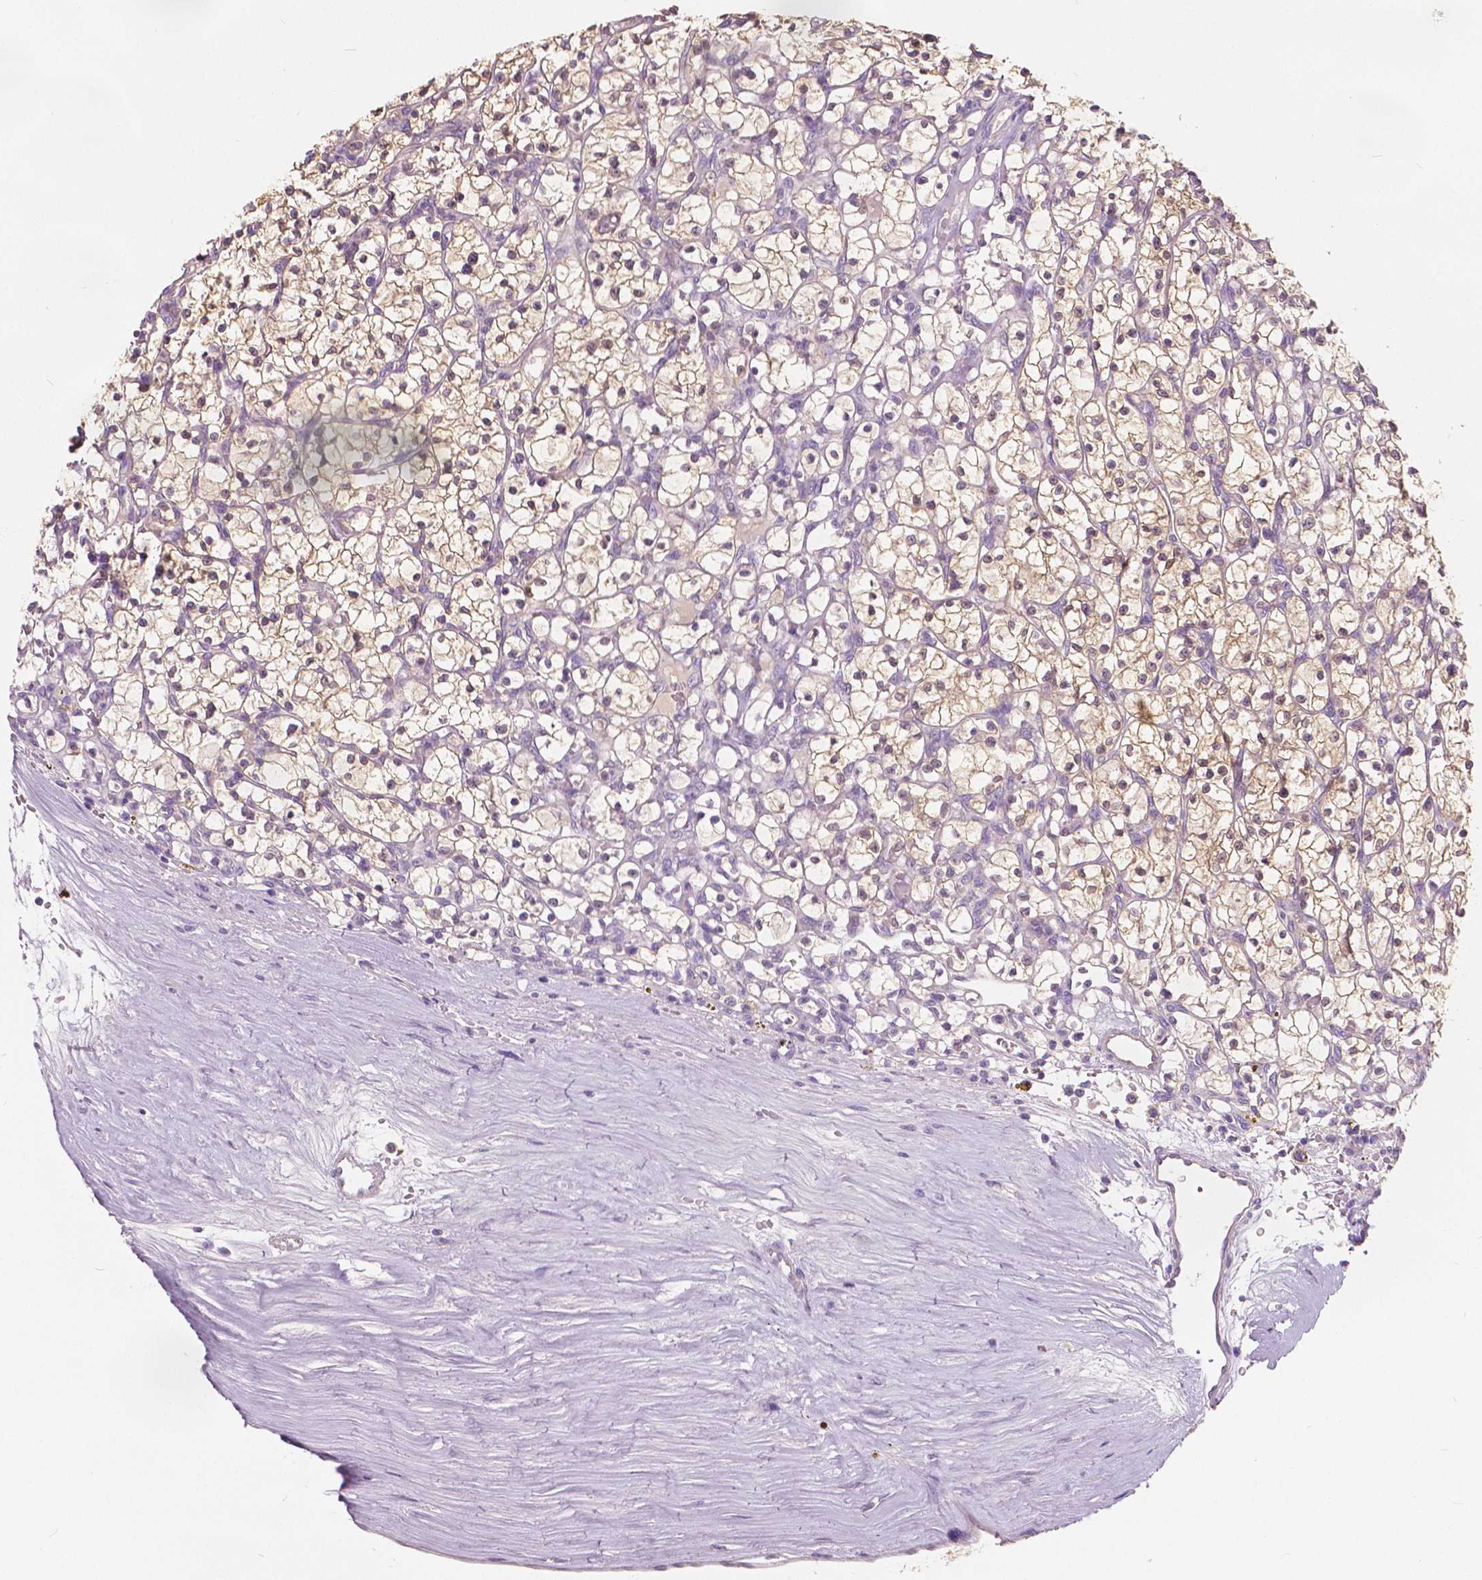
{"staining": {"intensity": "weak", "quantity": ">75%", "location": "cytoplasmic/membranous"}, "tissue": "renal cancer", "cell_type": "Tumor cells", "image_type": "cancer", "snomed": [{"axis": "morphology", "description": "Adenocarcinoma, NOS"}, {"axis": "topography", "description": "Kidney"}], "caption": "Renal cancer was stained to show a protein in brown. There is low levels of weak cytoplasmic/membranous staining in approximately >75% of tumor cells.", "gene": "TKFC", "patient": {"sex": "female", "age": 64}}